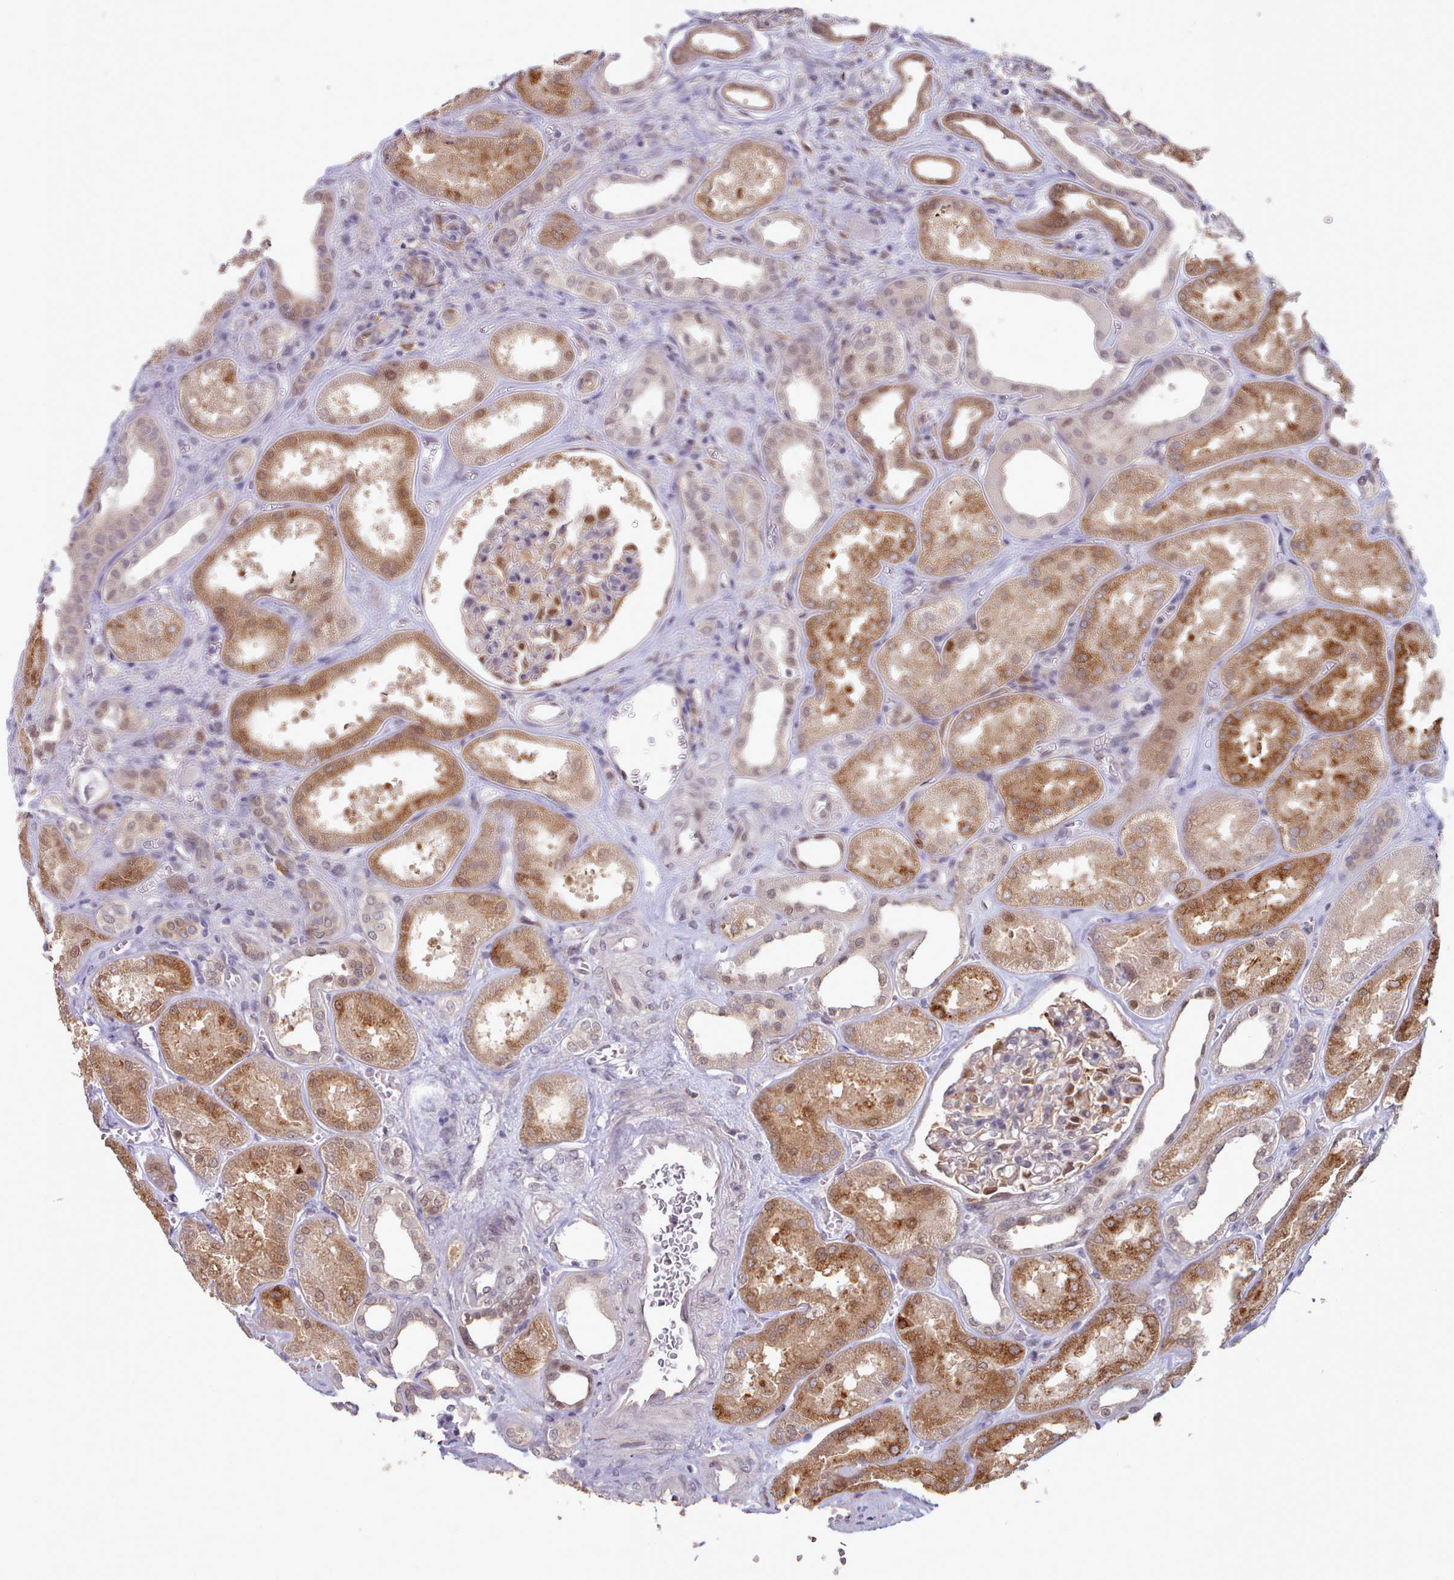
{"staining": {"intensity": "moderate", "quantity": "25%-75%", "location": "nuclear"}, "tissue": "kidney", "cell_type": "Cells in glomeruli", "image_type": "normal", "snomed": [{"axis": "morphology", "description": "Normal tissue, NOS"}, {"axis": "morphology", "description": "Adenocarcinoma, NOS"}, {"axis": "topography", "description": "Kidney"}], "caption": "Protein staining of benign kidney displays moderate nuclear staining in approximately 25%-75% of cells in glomeruli.", "gene": "CES3", "patient": {"sex": "female", "age": 68}}